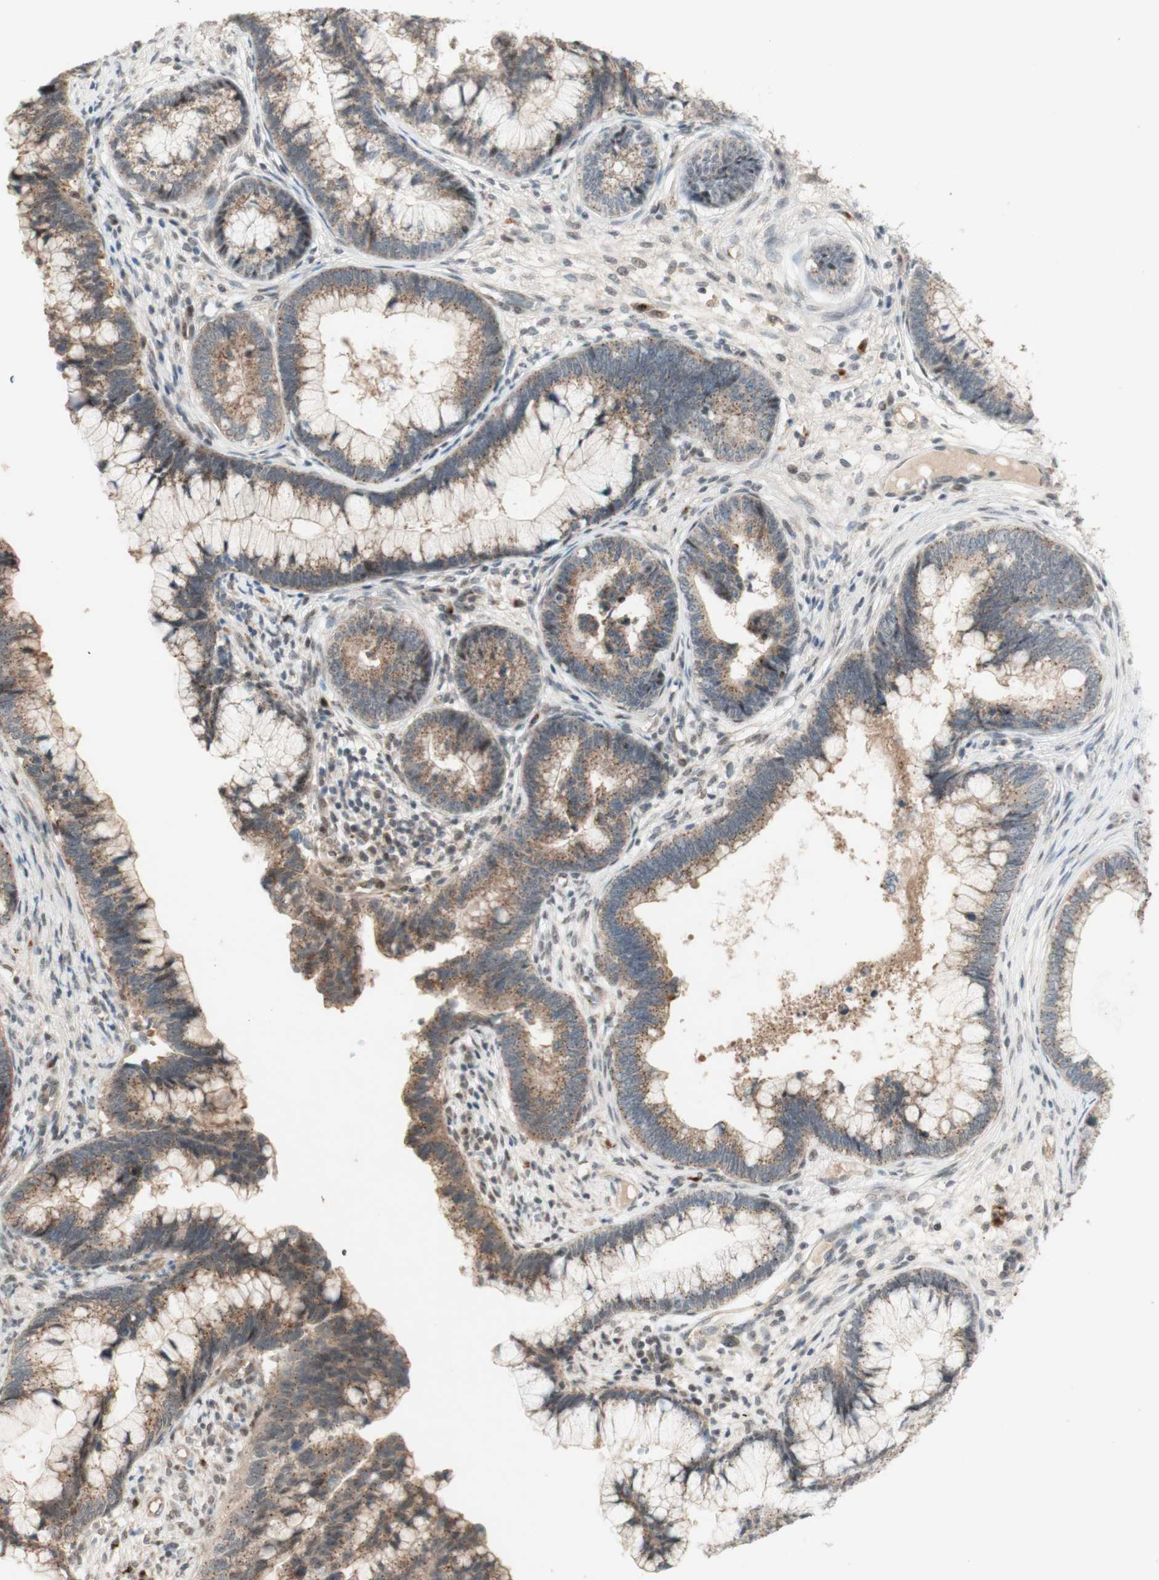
{"staining": {"intensity": "weak", "quantity": ">75%", "location": "cytoplasmic/membranous"}, "tissue": "cervical cancer", "cell_type": "Tumor cells", "image_type": "cancer", "snomed": [{"axis": "morphology", "description": "Adenocarcinoma, NOS"}, {"axis": "topography", "description": "Cervix"}], "caption": "Weak cytoplasmic/membranous protein positivity is seen in approximately >75% of tumor cells in cervical cancer.", "gene": "CYLD", "patient": {"sex": "female", "age": 44}}